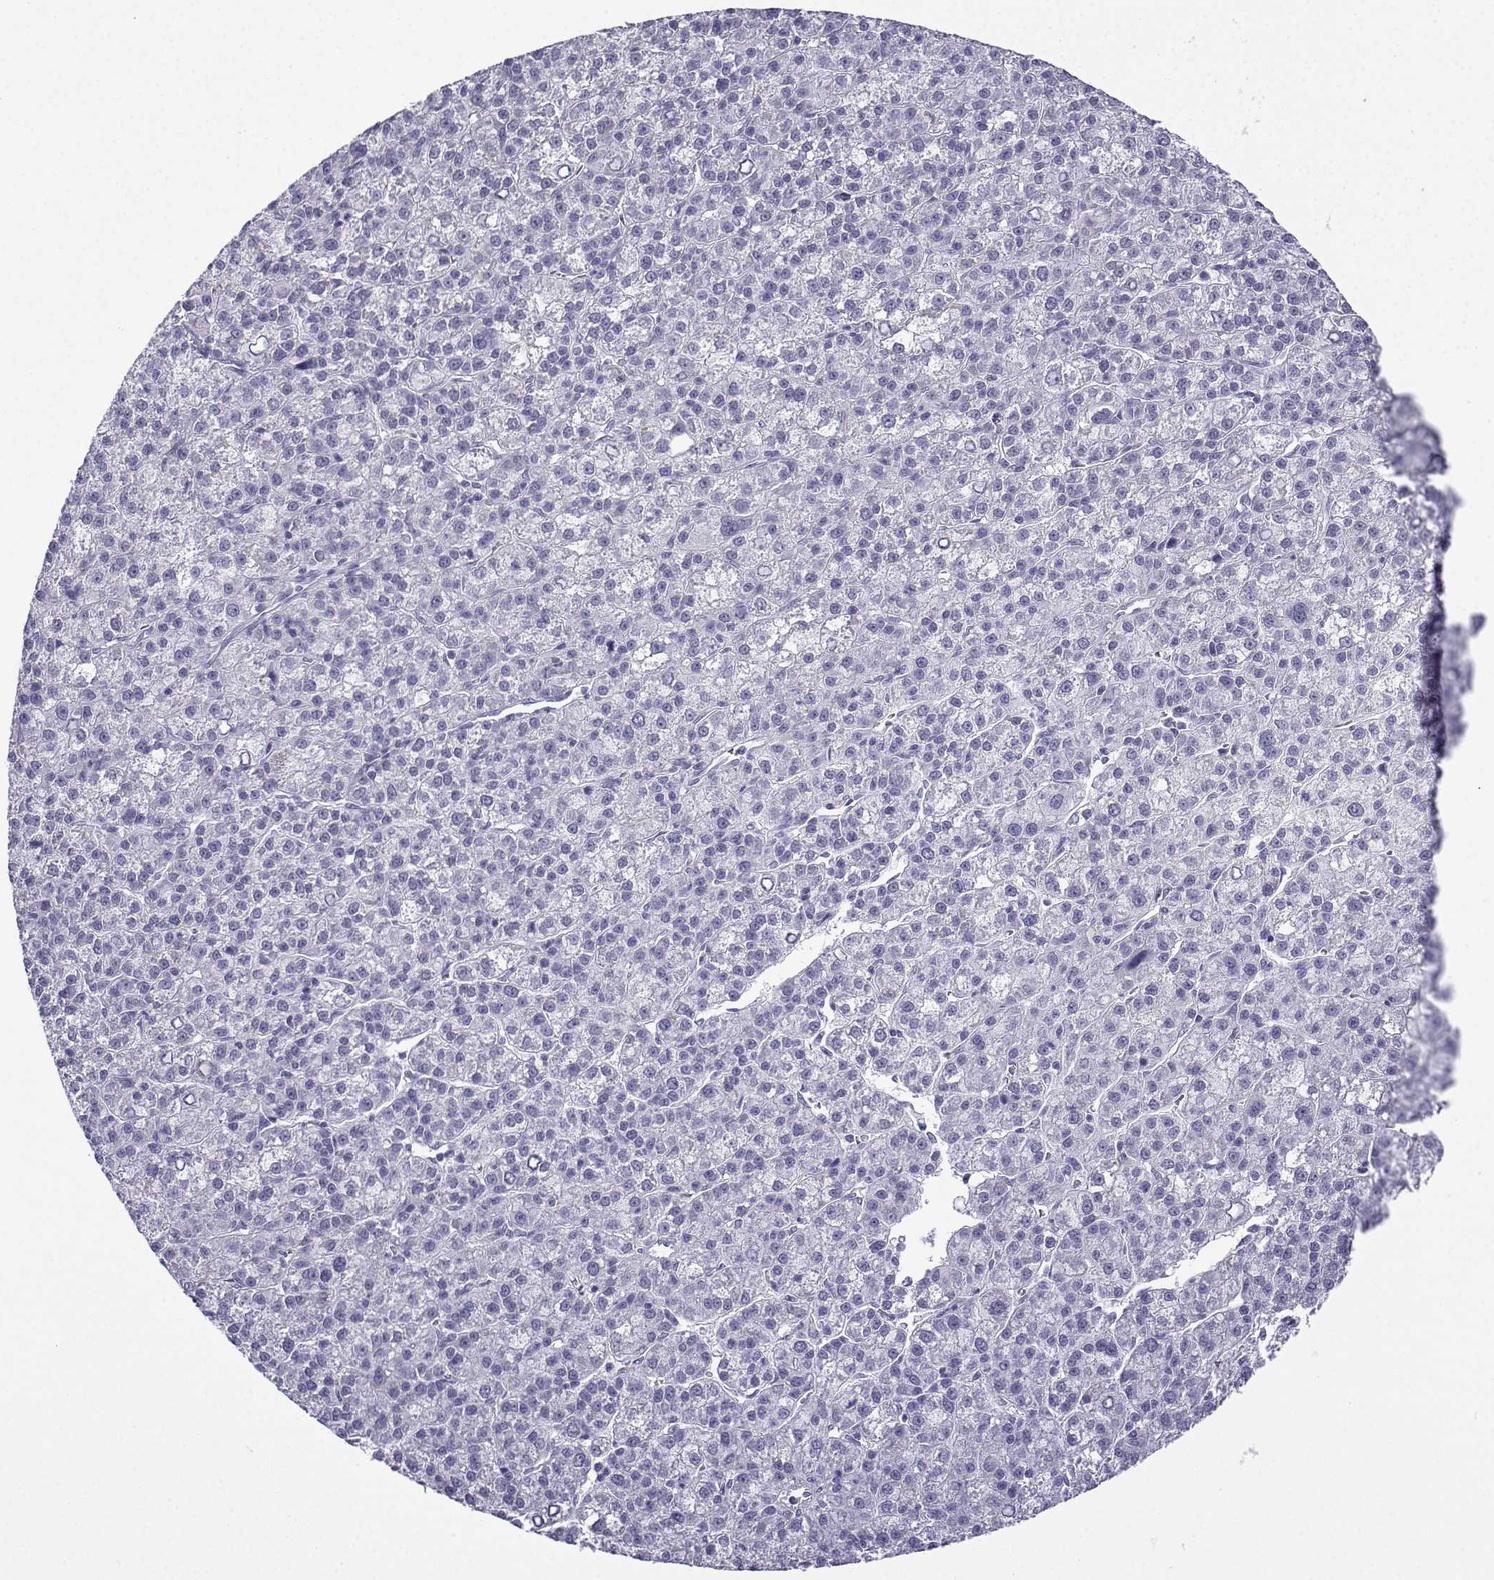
{"staining": {"intensity": "negative", "quantity": "none", "location": "none"}, "tissue": "liver cancer", "cell_type": "Tumor cells", "image_type": "cancer", "snomed": [{"axis": "morphology", "description": "Carcinoma, Hepatocellular, NOS"}, {"axis": "topography", "description": "Liver"}], "caption": "Immunohistochemistry of liver cancer (hepatocellular carcinoma) displays no staining in tumor cells.", "gene": "ACRBP", "patient": {"sex": "female", "age": 60}}